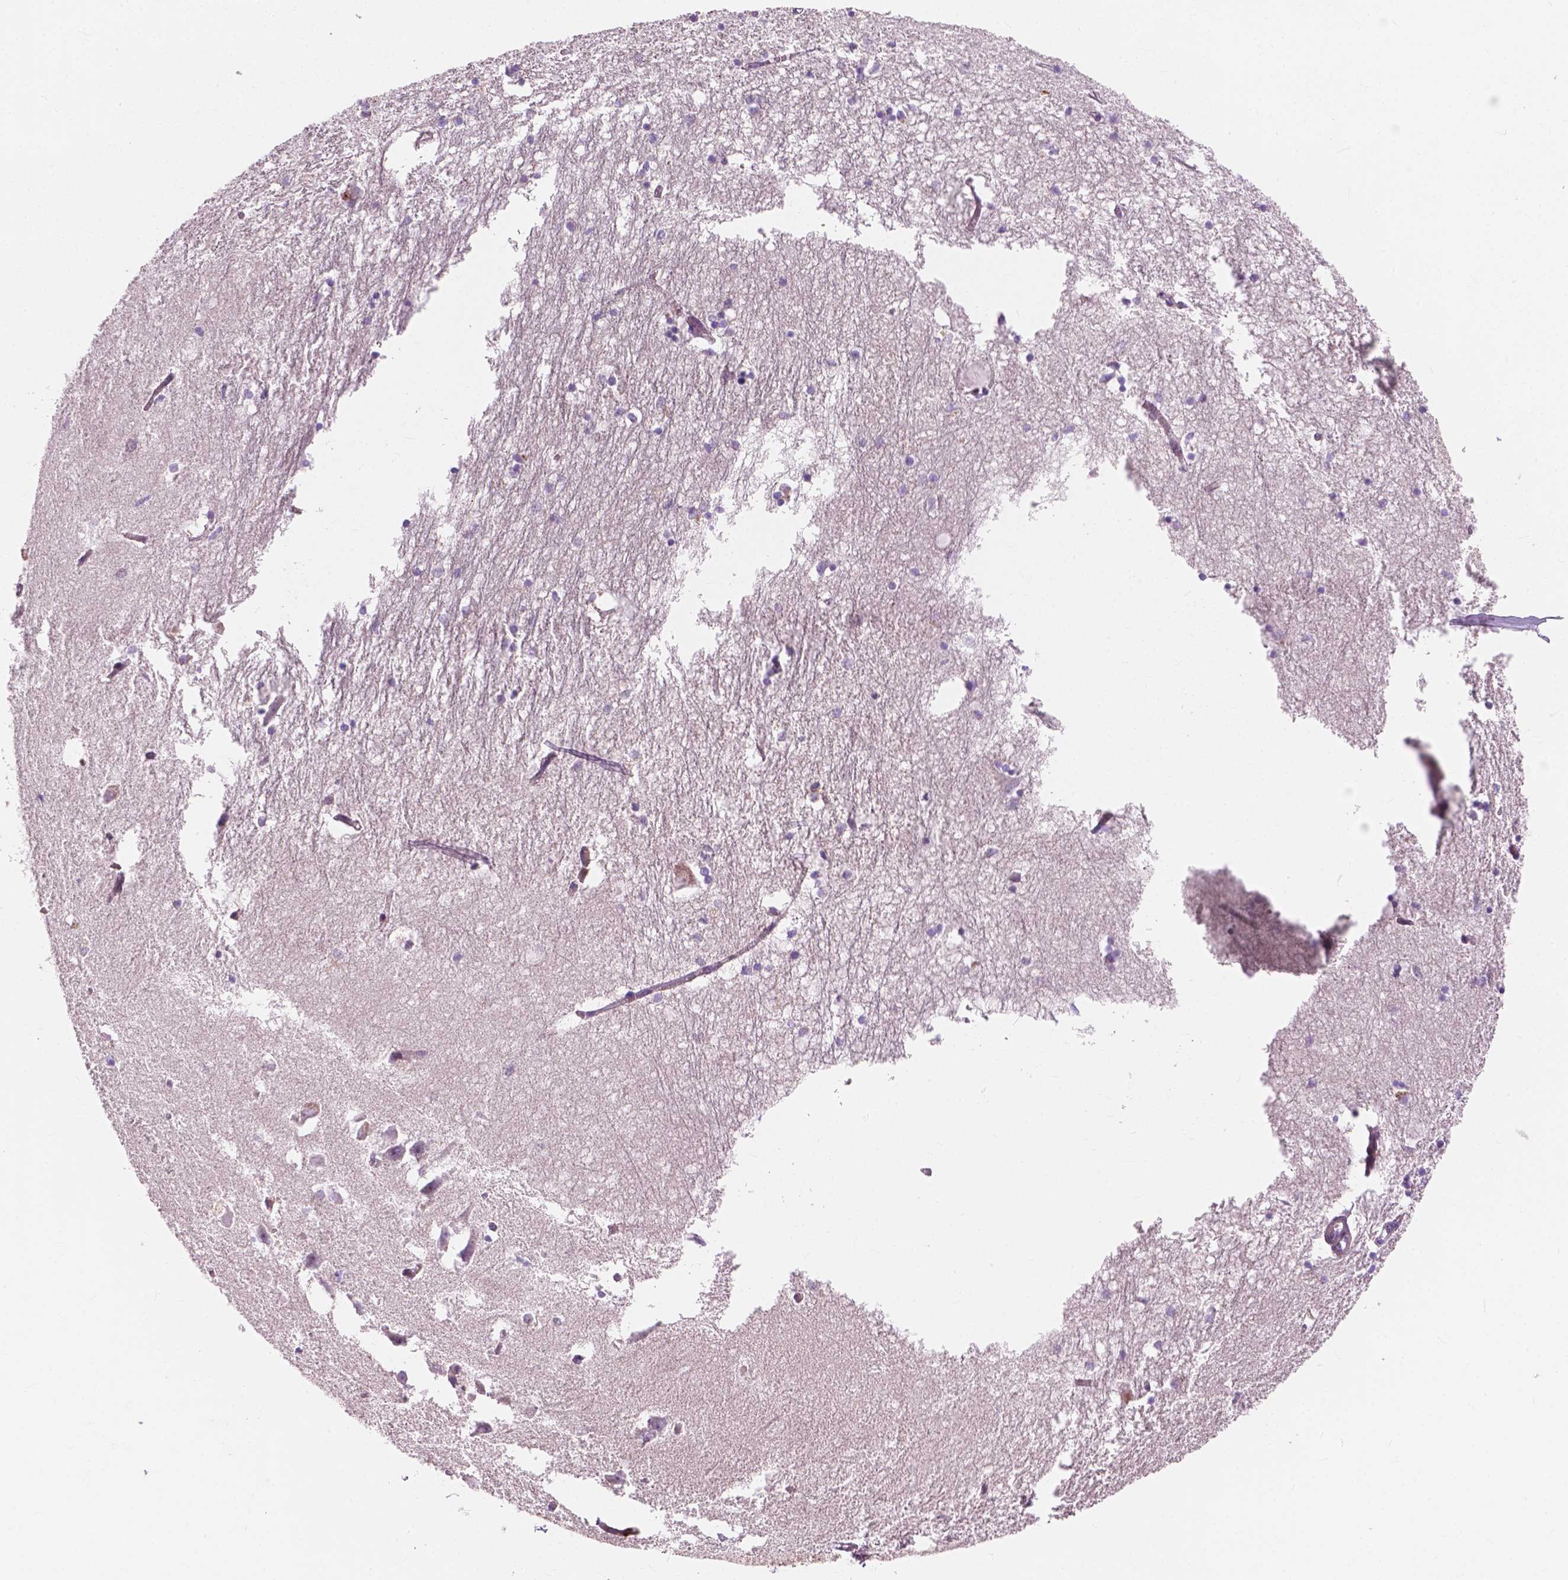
{"staining": {"intensity": "negative", "quantity": "none", "location": "none"}, "tissue": "hippocampus", "cell_type": "Glial cells", "image_type": "normal", "snomed": [{"axis": "morphology", "description": "Normal tissue, NOS"}, {"axis": "topography", "description": "Lateral ventricle wall"}, {"axis": "topography", "description": "Hippocampus"}], "caption": "This is an immunohistochemistry image of benign human hippocampus. There is no positivity in glial cells.", "gene": "MORN1", "patient": {"sex": "female", "age": 63}}